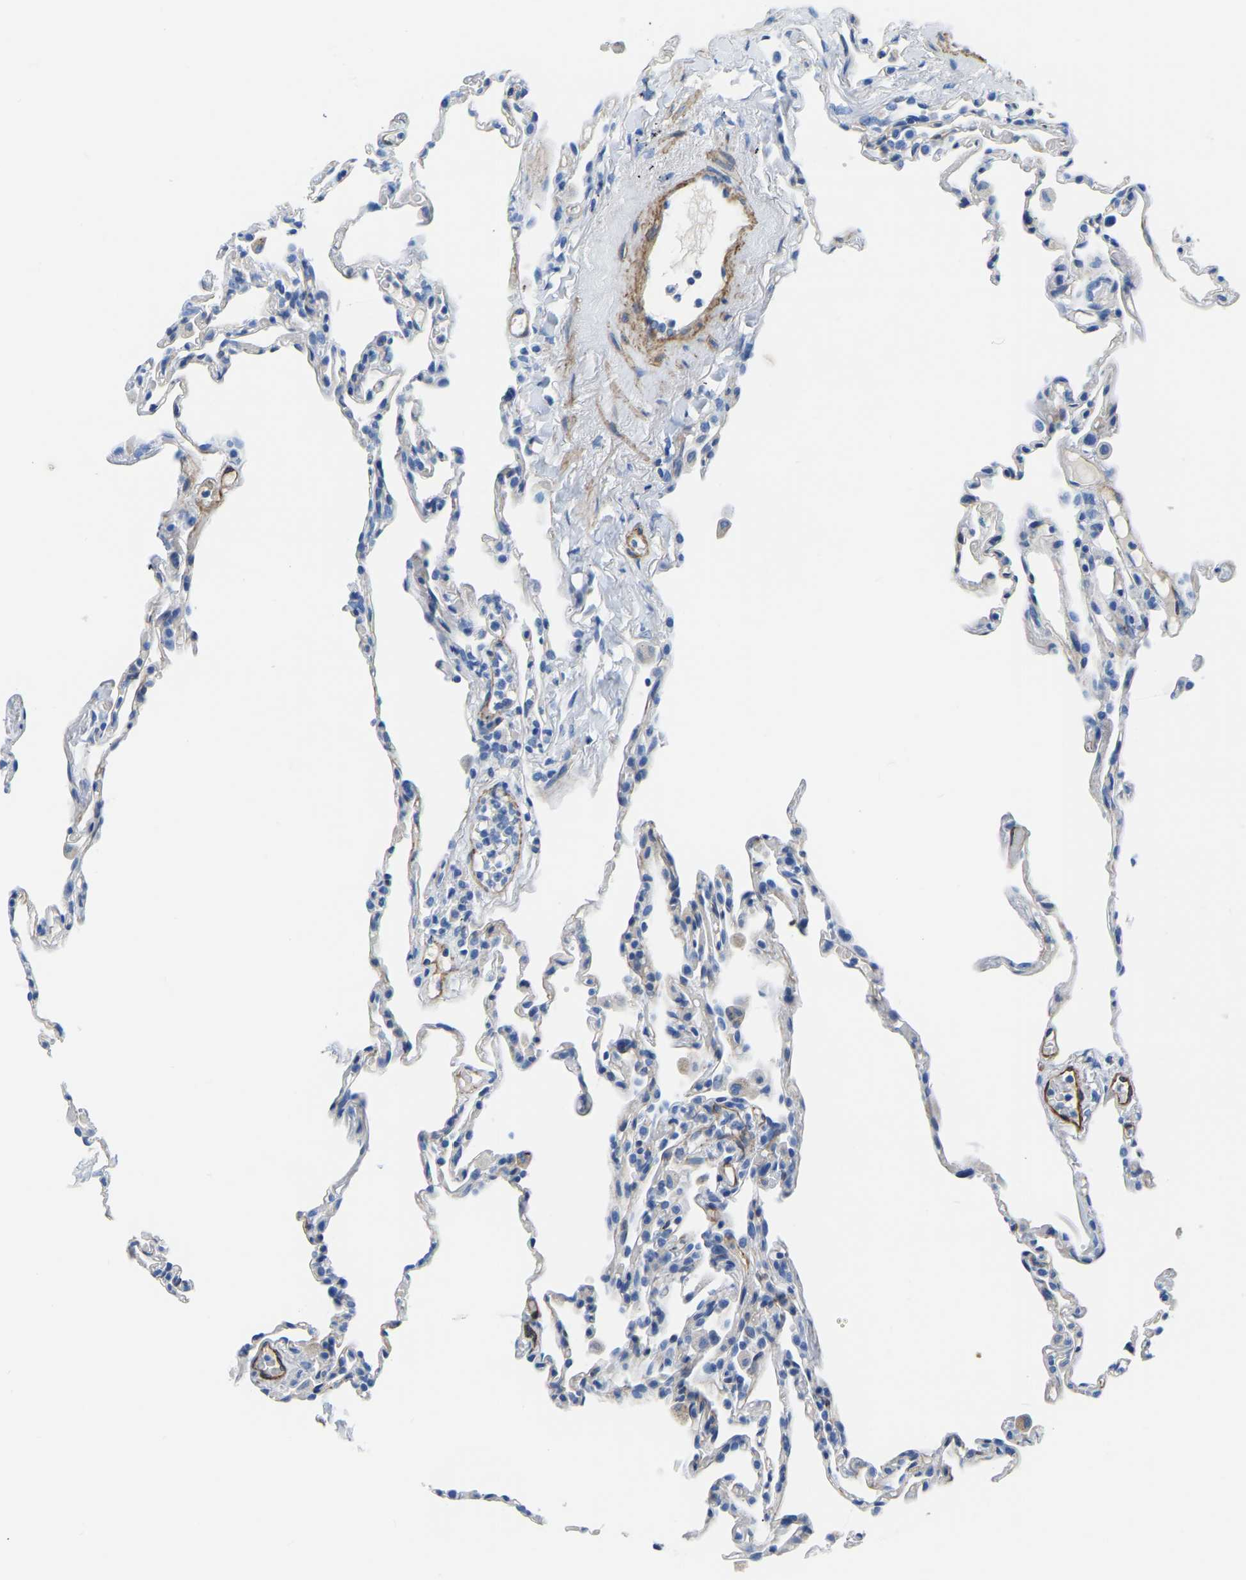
{"staining": {"intensity": "negative", "quantity": "none", "location": "none"}, "tissue": "lung", "cell_type": "Alveolar cells", "image_type": "normal", "snomed": [{"axis": "morphology", "description": "Normal tissue, NOS"}, {"axis": "topography", "description": "Lung"}], "caption": "High magnification brightfield microscopy of benign lung stained with DAB (3,3'-diaminobenzidine) (brown) and counterstained with hematoxylin (blue): alveolar cells show no significant expression. The staining was performed using DAB (3,3'-diaminobenzidine) to visualize the protein expression in brown, while the nuclei were stained in blue with hematoxylin (Magnification: 20x).", "gene": "SLC45A3", "patient": {"sex": "male", "age": 59}}